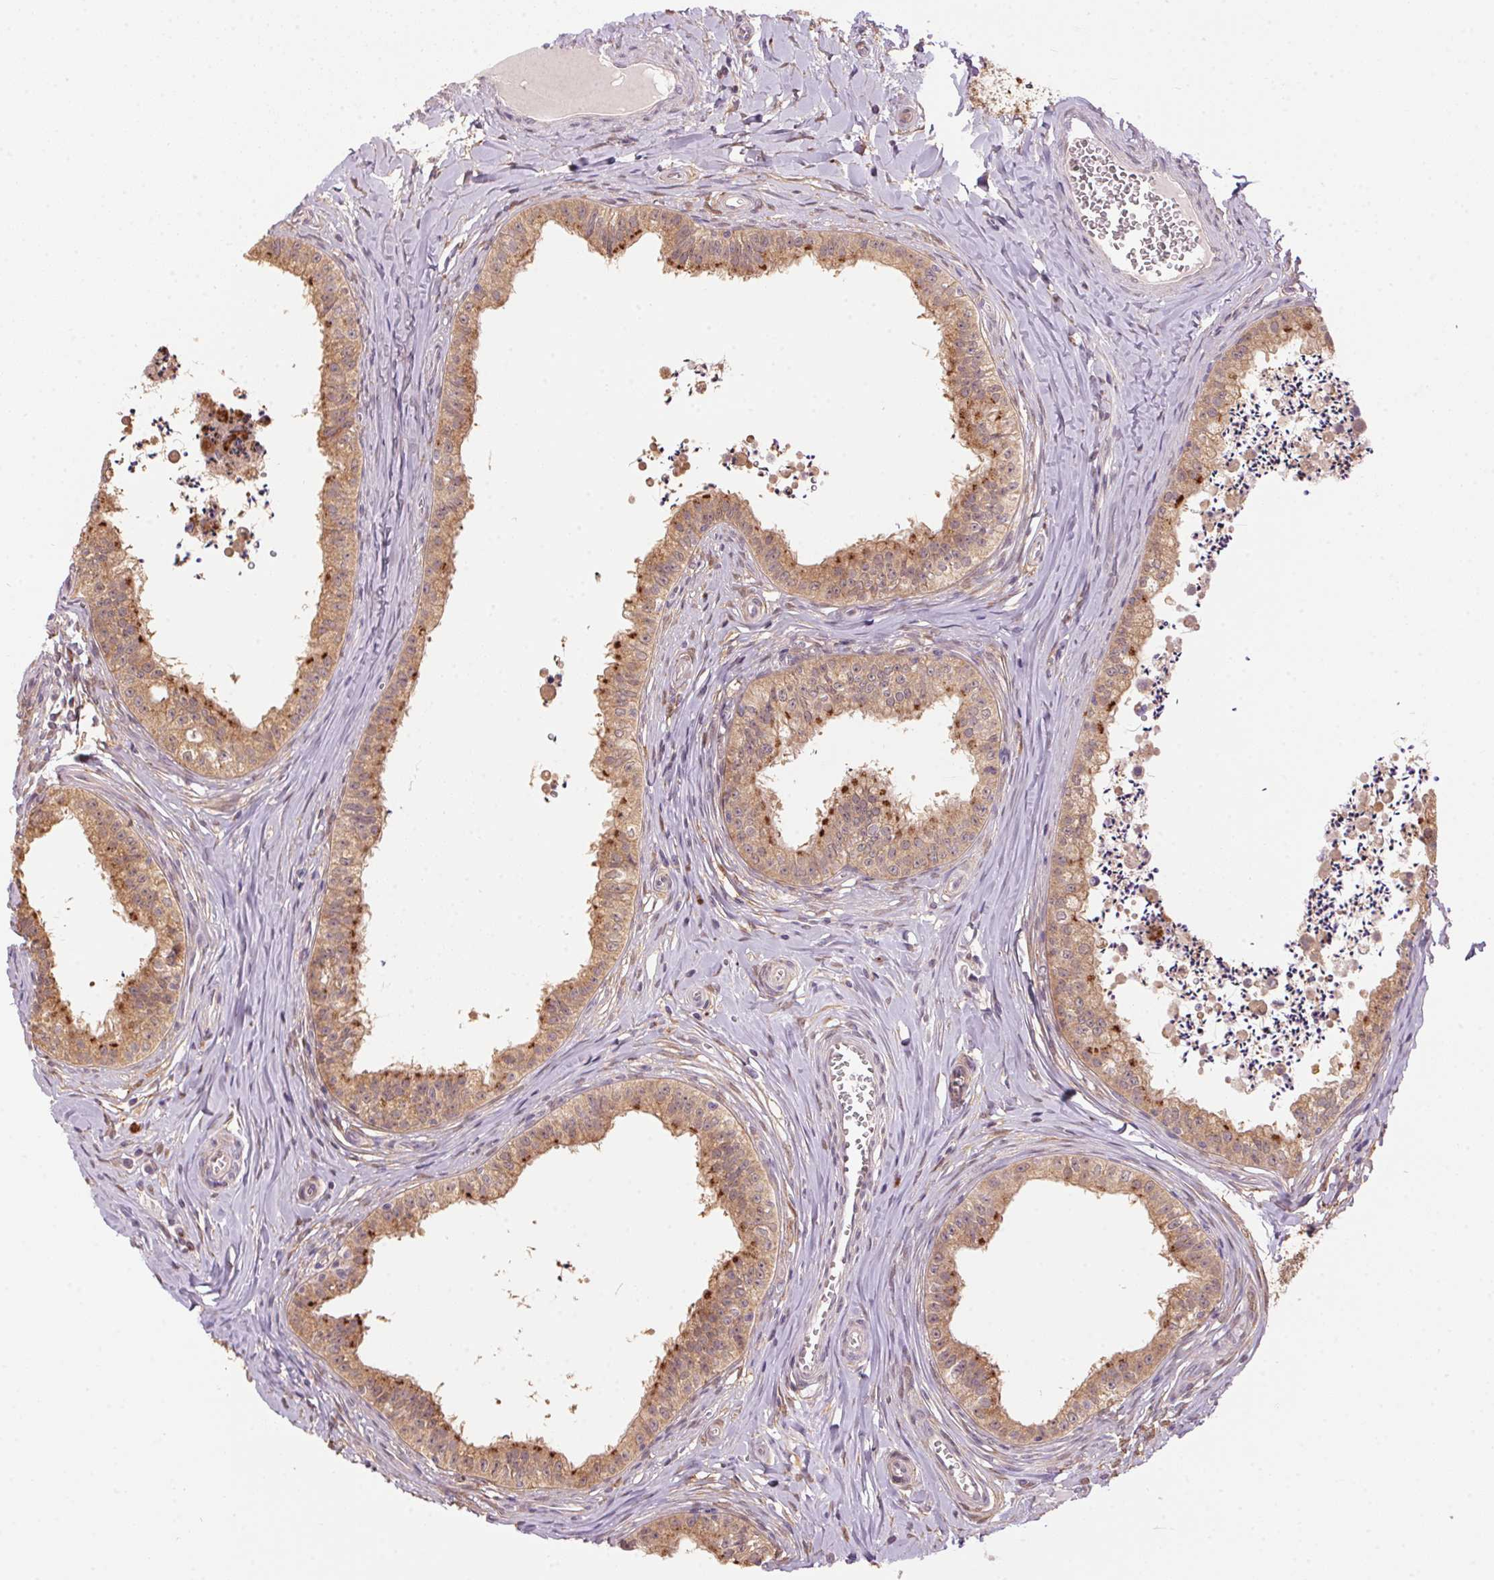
{"staining": {"intensity": "moderate", "quantity": ">75%", "location": "cytoplasmic/membranous"}, "tissue": "epididymis", "cell_type": "Glandular cells", "image_type": "normal", "snomed": [{"axis": "morphology", "description": "Normal tissue, NOS"}, {"axis": "topography", "description": "Epididymis"}], "caption": "Immunohistochemical staining of normal epididymis displays moderate cytoplasmic/membranous protein staining in approximately >75% of glandular cells. (DAB IHC with brightfield microscopy, high magnification).", "gene": "ADH5", "patient": {"sex": "male", "age": 24}}